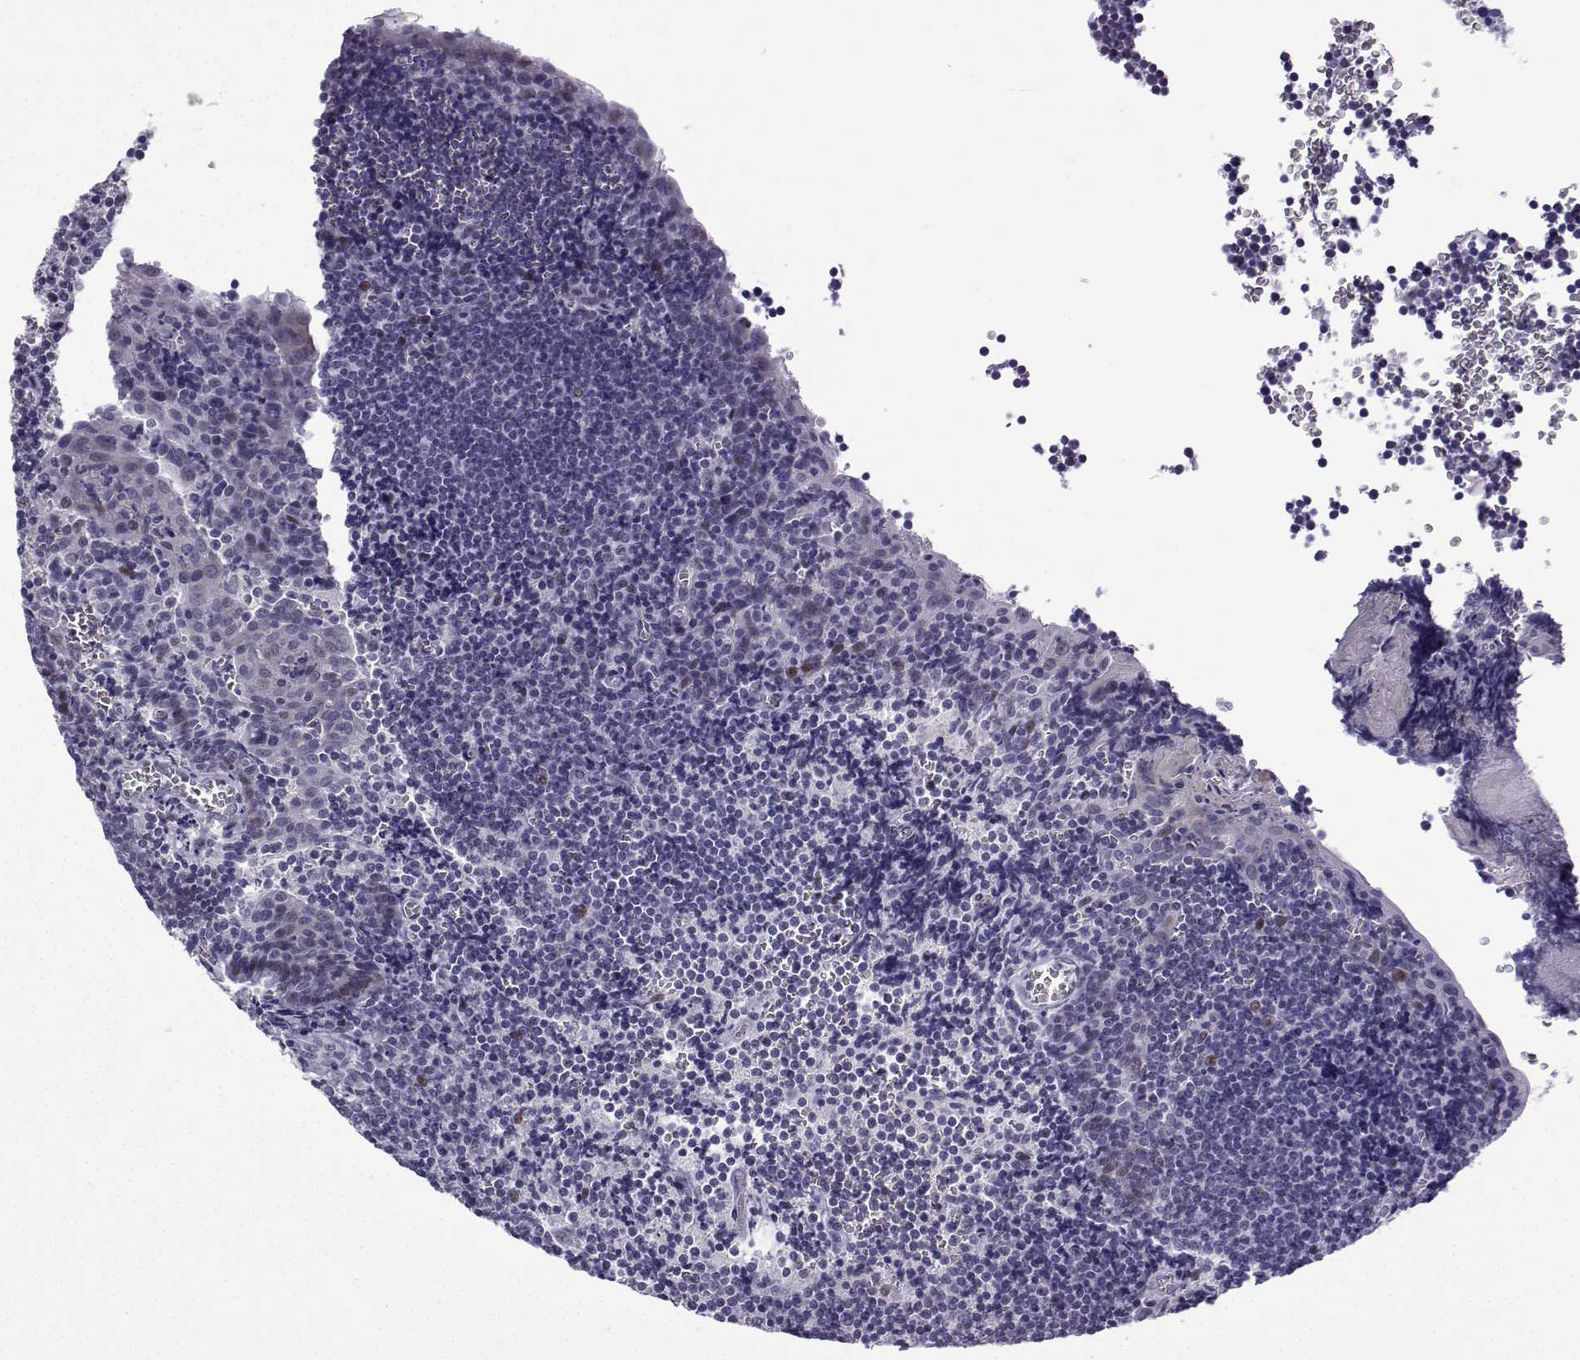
{"staining": {"intensity": "negative", "quantity": "none", "location": "none"}, "tissue": "tonsil", "cell_type": "Germinal center cells", "image_type": "normal", "snomed": [{"axis": "morphology", "description": "Normal tissue, NOS"}, {"axis": "morphology", "description": "Inflammation, NOS"}, {"axis": "topography", "description": "Tonsil"}], "caption": "An image of tonsil stained for a protein displays no brown staining in germinal center cells.", "gene": "CFAP70", "patient": {"sex": "female", "age": 31}}